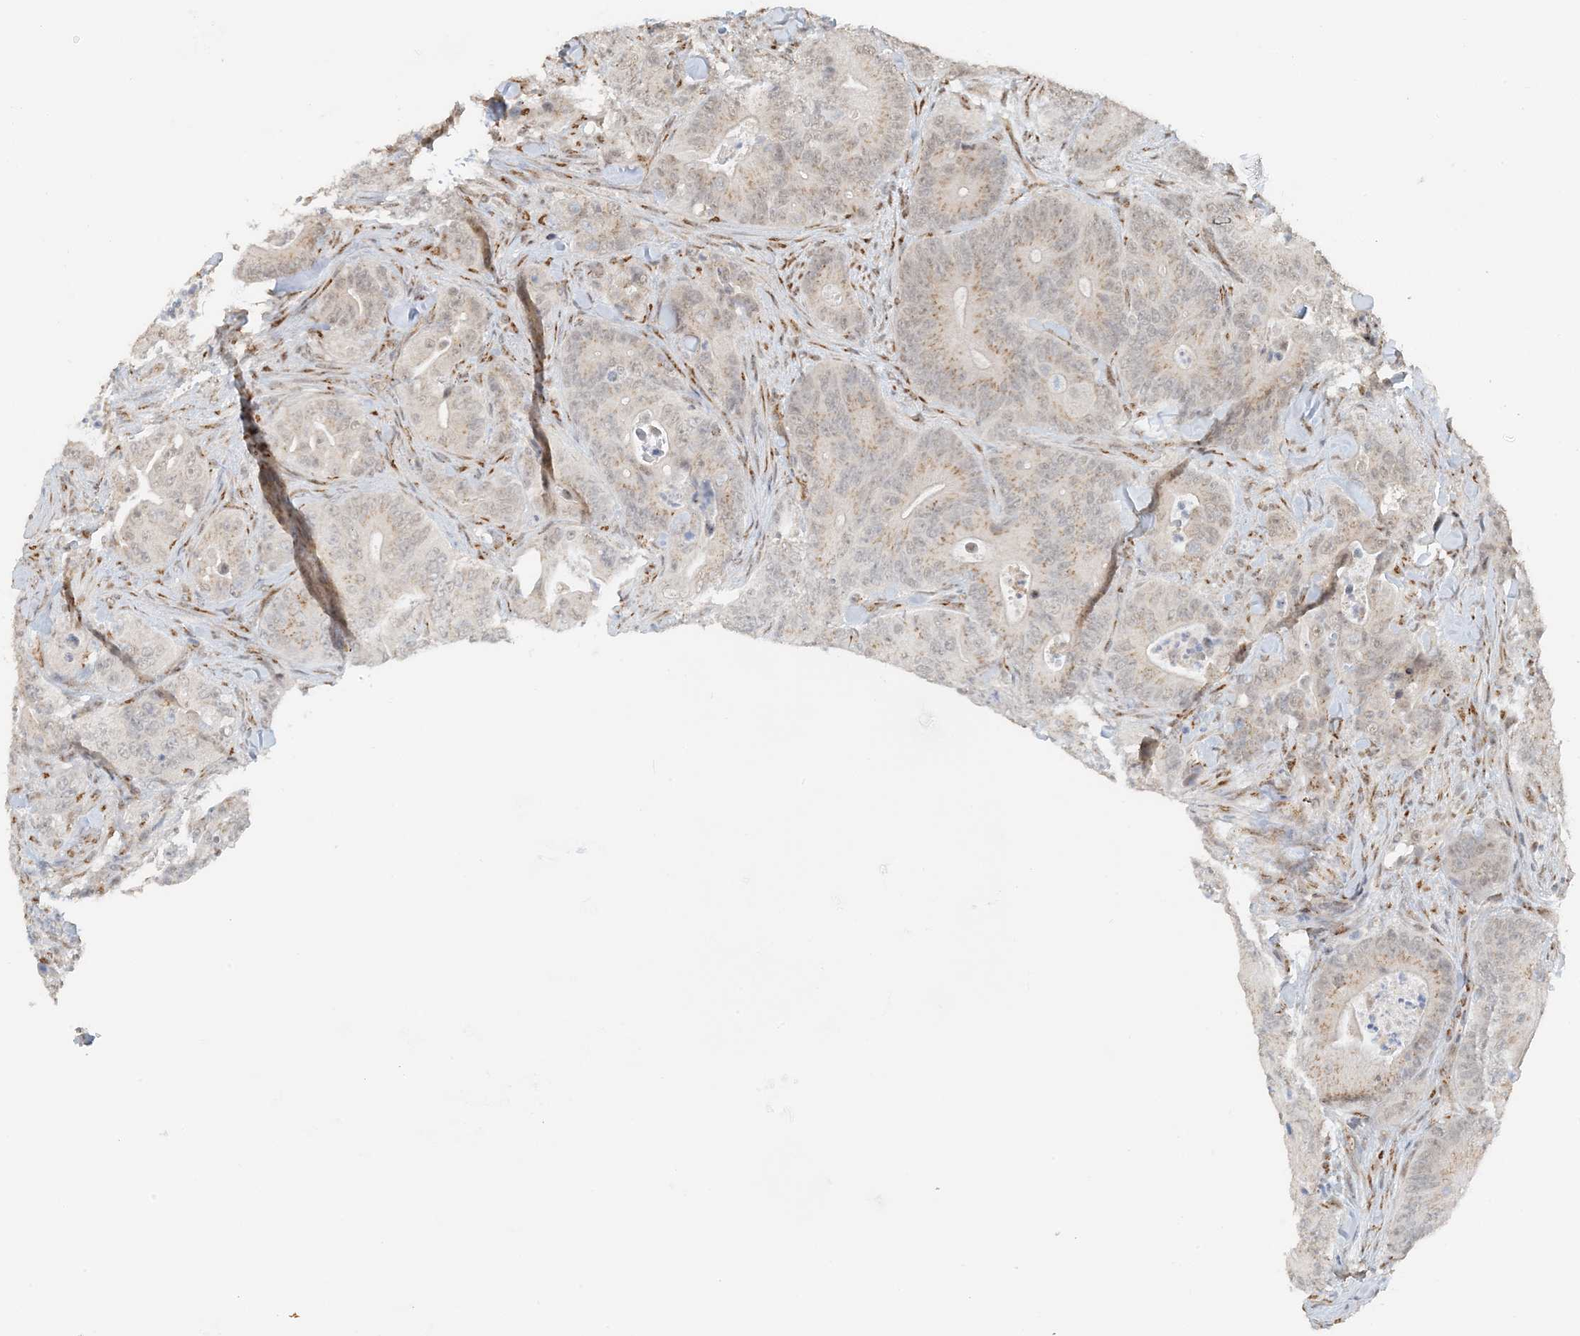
{"staining": {"intensity": "strong", "quantity": "25%-75%", "location": "cytoplasmic/membranous"}, "tissue": "colorectal cancer", "cell_type": "Tumor cells", "image_type": "cancer", "snomed": [{"axis": "morphology", "description": "Normal tissue, NOS"}, {"axis": "topography", "description": "Colon"}], "caption": "Colorectal cancer stained with DAB (3,3'-diaminobenzidine) immunohistochemistry (IHC) displays high levels of strong cytoplasmic/membranous expression in approximately 25%-75% of tumor cells. The staining was performed using DAB to visualize the protein expression in brown, while the nuclei were stained in blue with hematoxylin (Magnification: 20x).", "gene": "ZCCHC4", "patient": {"sex": "female", "age": 82}}